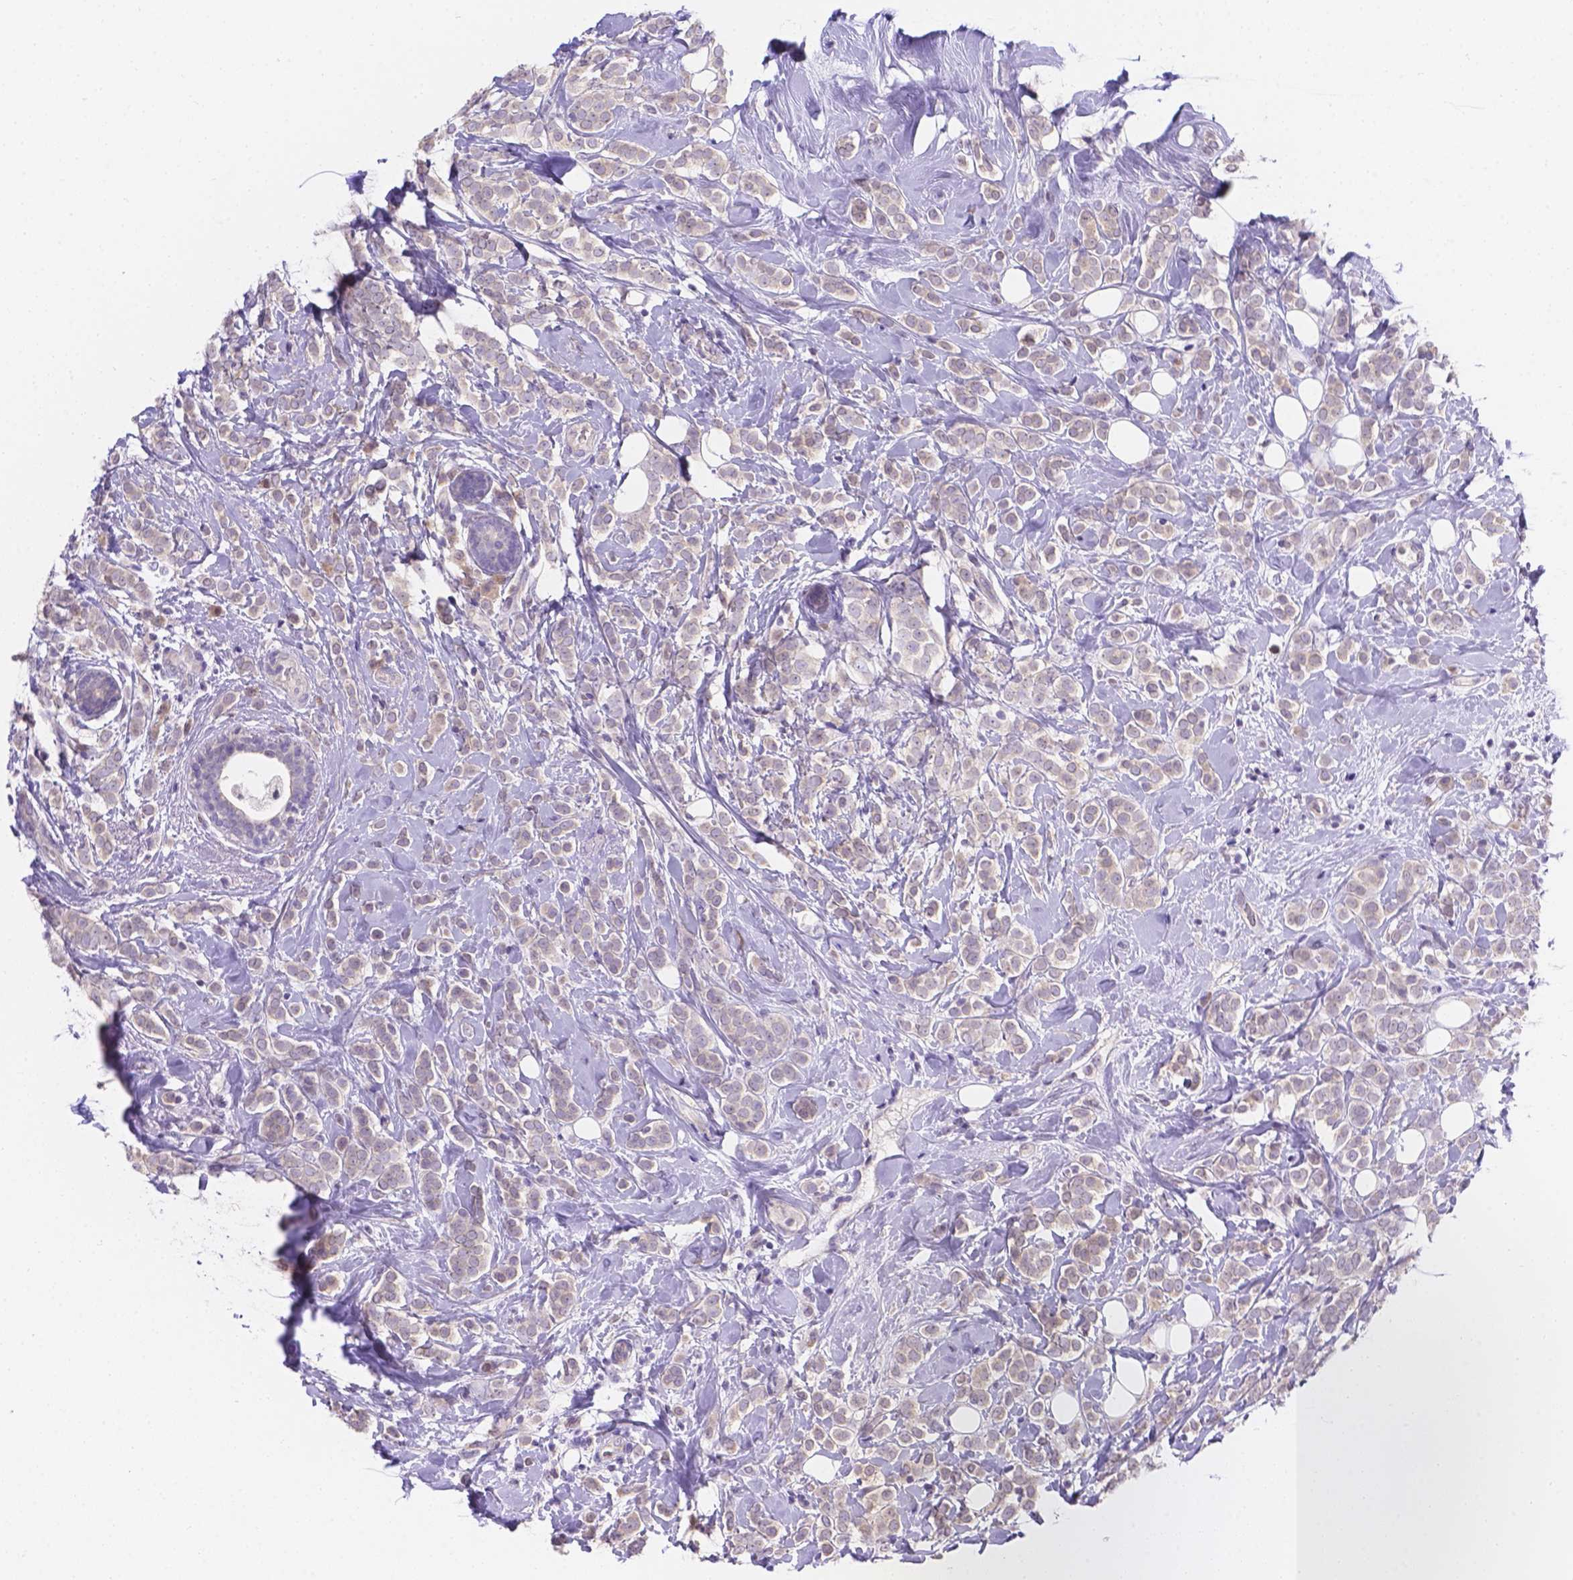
{"staining": {"intensity": "negative", "quantity": "none", "location": "none"}, "tissue": "breast cancer", "cell_type": "Tumor cells", "image_type": "cancer", "snomed": [{"axis": "morphology", "description": "Lobular carcinoma"}, {"axis": "topography", "description": "Breast"}], "caption": "High power microscopy image of an immunohistochemistry (IHC) image of breast cancer (lobular carcinoma), revealing no significant staining in tumor cells. Brightfield microscopy of immunohistochemistry stained with DAB (3,3'-diaminobenzidine) (brown) and hematoxylin (blue), captured at high magnification.", "gene": "CD96", "patient": {"sex": "female", "age": 49}}